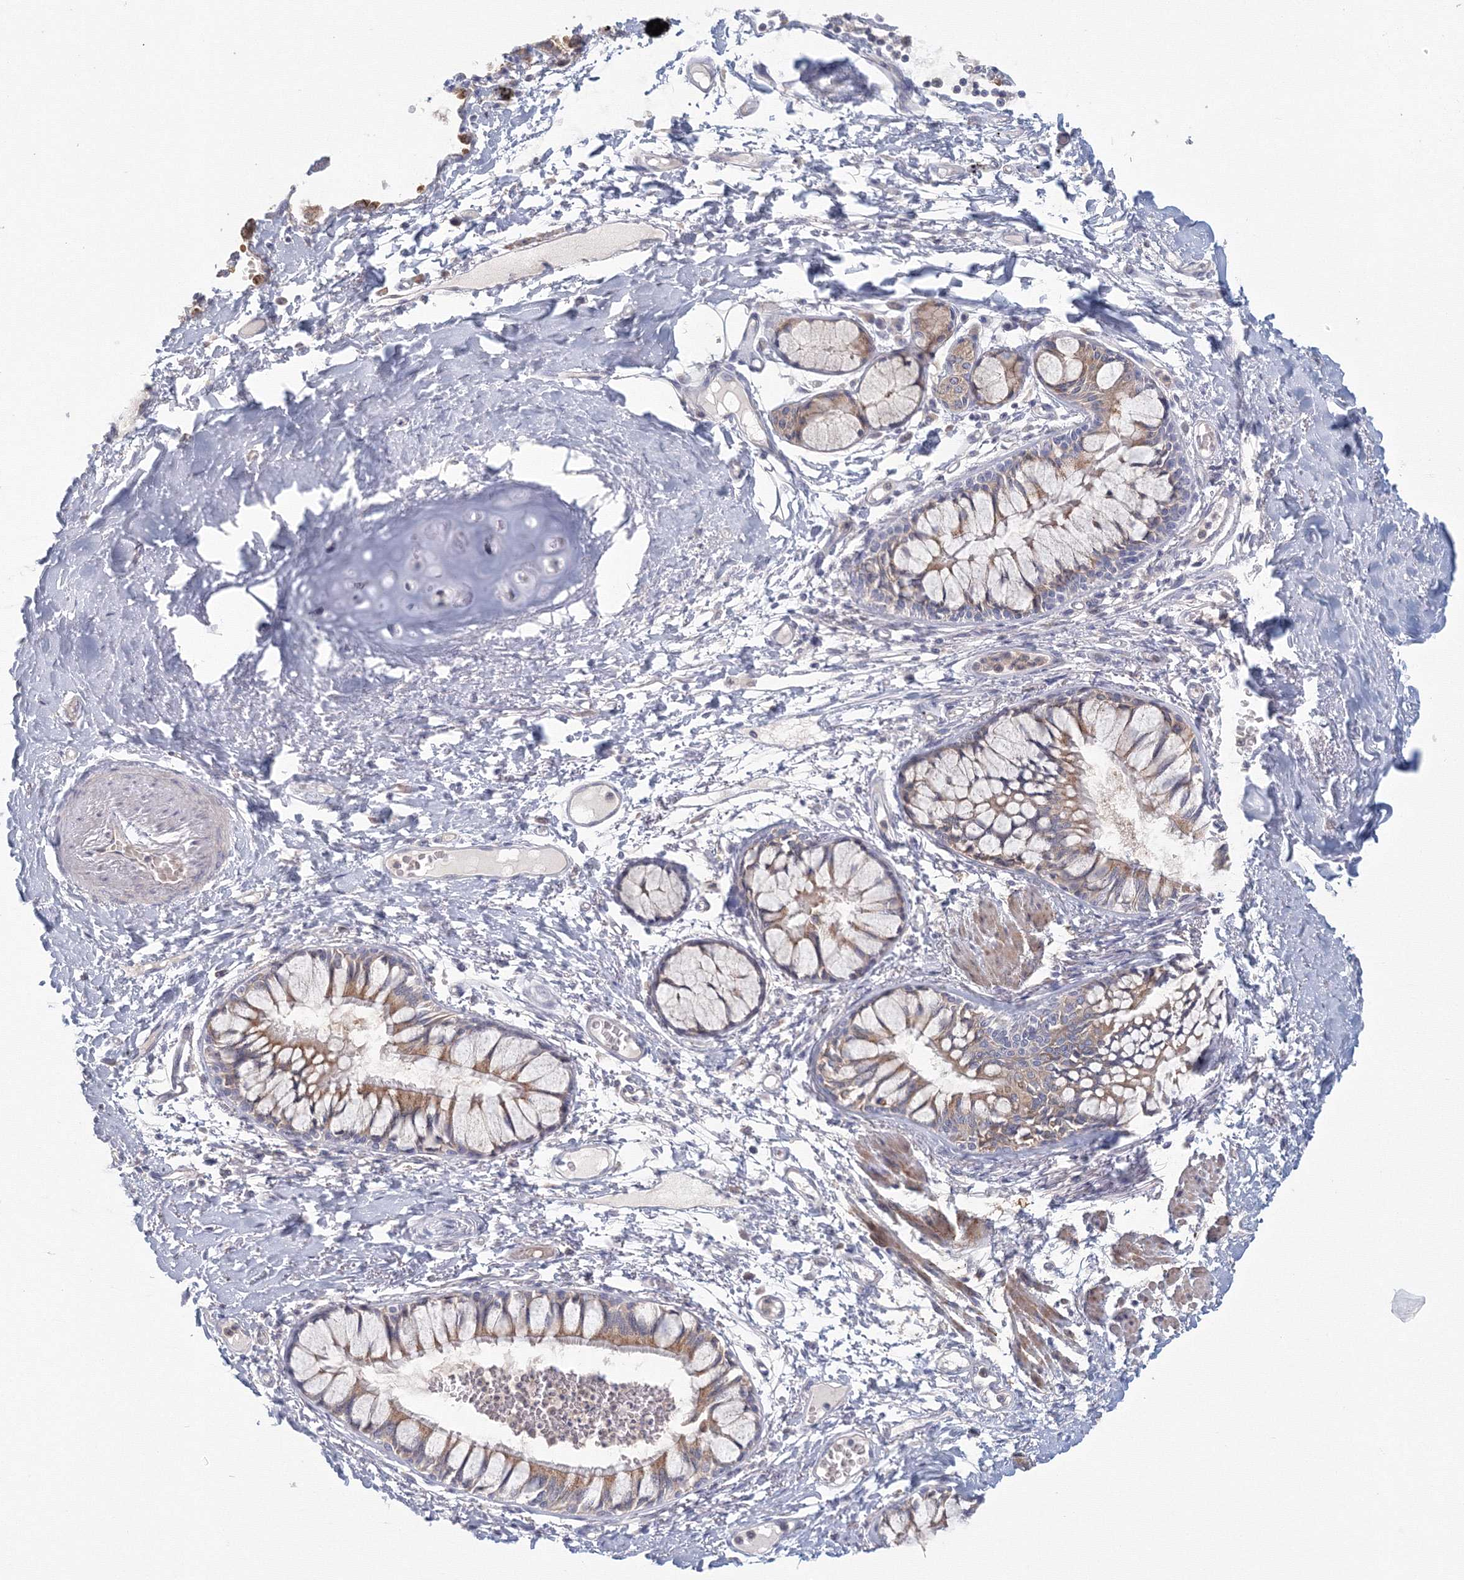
{"staining": {"intensity": "negative", "quantity": "none", "location": "none"}, "tissue": "adipose tissue", "cell_type": "Adipocytes", "image_type": "normal", "snomed": [{"axis": "morphology", "description": "Normal tissue, NOS"}, {"axis": "topography", "description": "Cartilage tissue"}, {"axis": "topography", "description": "Bronchus"}, {"axis": "topography", "description": "Lung"}, {"axis": "topography", "description": "Peripheral nerve tissue"}], "caption": "High magnification brightfield microscopy of unremarkable adipose tissue stained with DAB (brown) and counterstained with hematoxylin (blue): adipocytes show no significant expression.", "gene": "TACC2", "patient": {"sex": "female", "age": 49}}